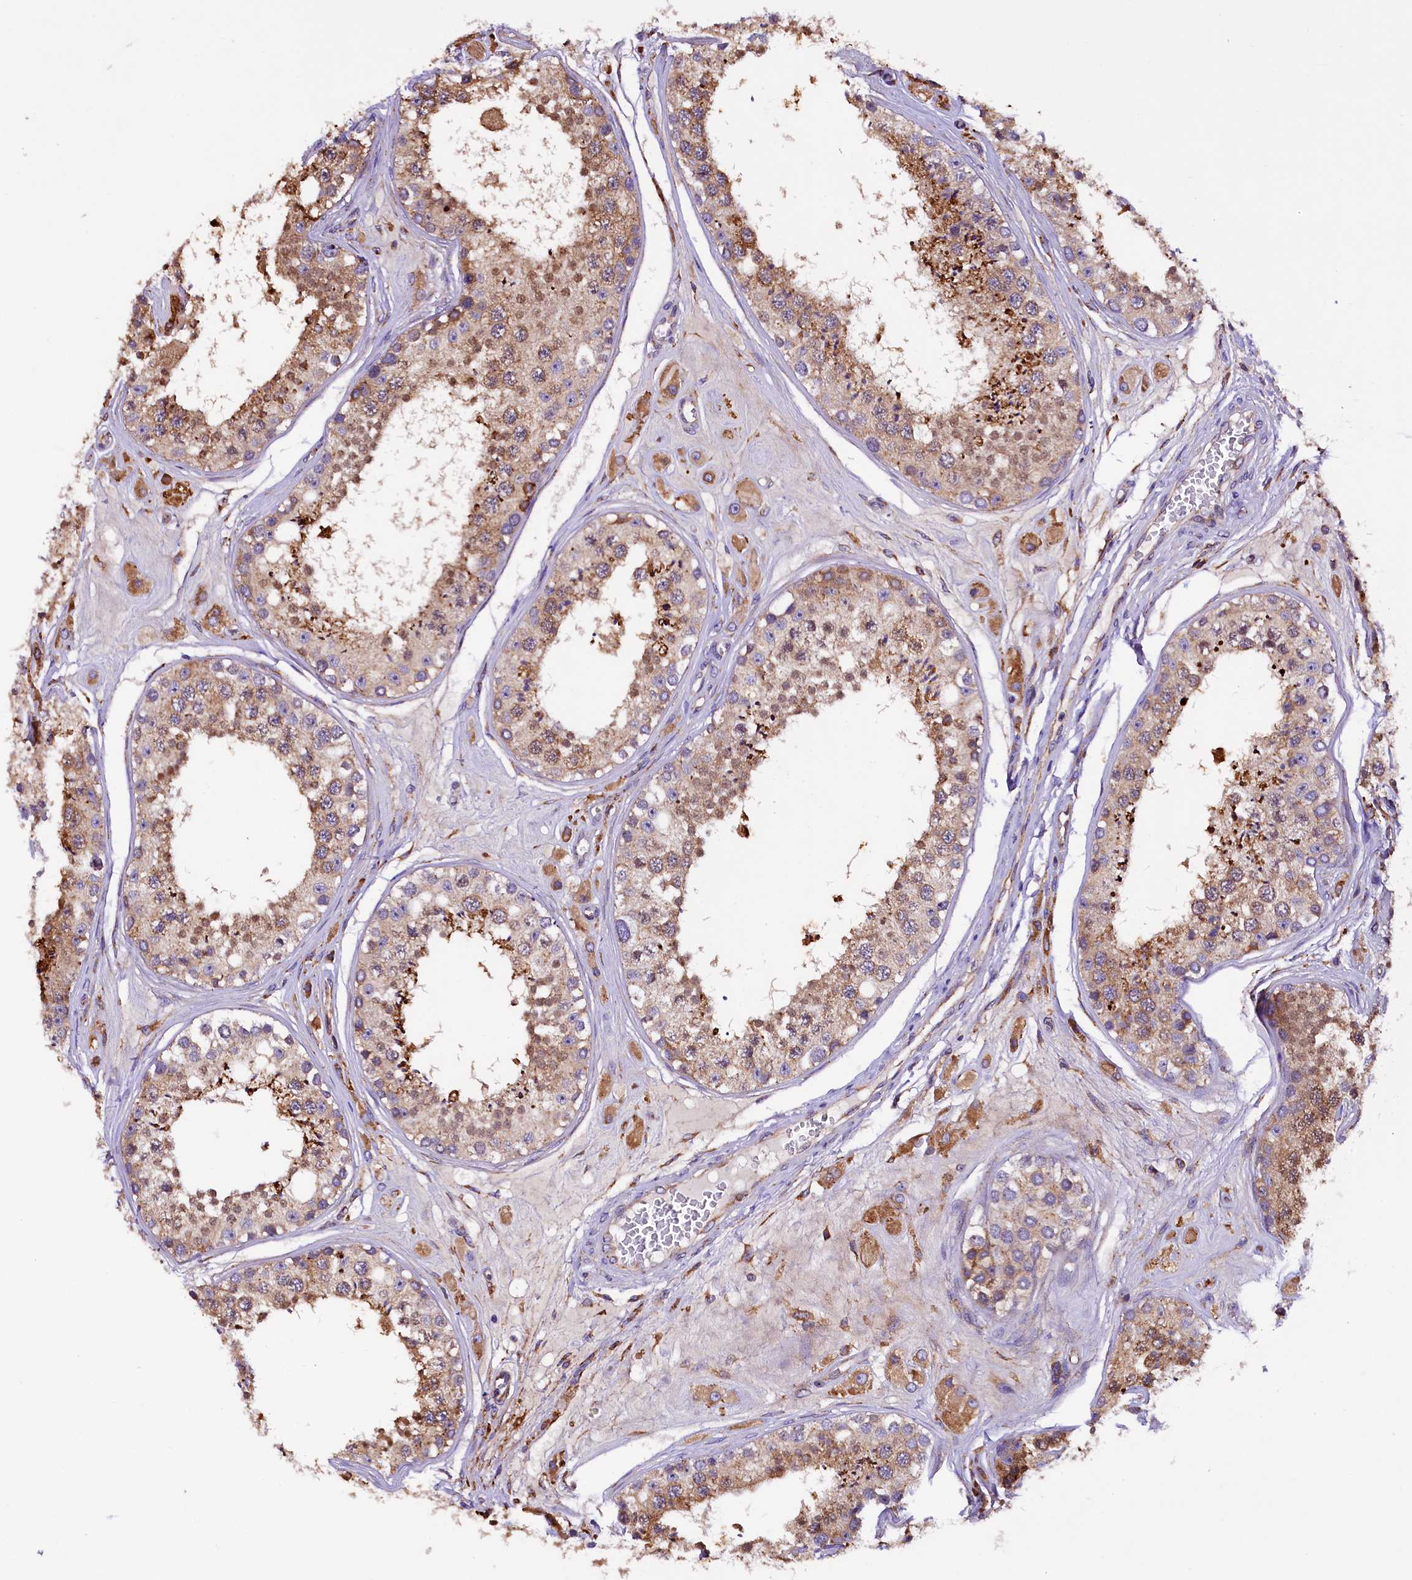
{"staining": {"intensity": "moderate", "quantity": "25%-75%", "location": "cytoplasmic/membranous,nuclear"}, "tissue": "testis", "cell_type": "Cells in seminiferous ducts", "image_type": "normal", "snomed": [{"axis": "morphology", "description": "Normal tissue, NOS"}, {"axis": "topography", "description": "Testis"}], "caption": "The micrograph shows immunohistochemical staining of unremarkable testis. There is moderate cytoplasmic/membranous,nuclear positivity is present in about 25%-75% of cells in seminiferous ducts.", "gene": "CAPS2", "patient": {"sex": "male", "age": 25}}